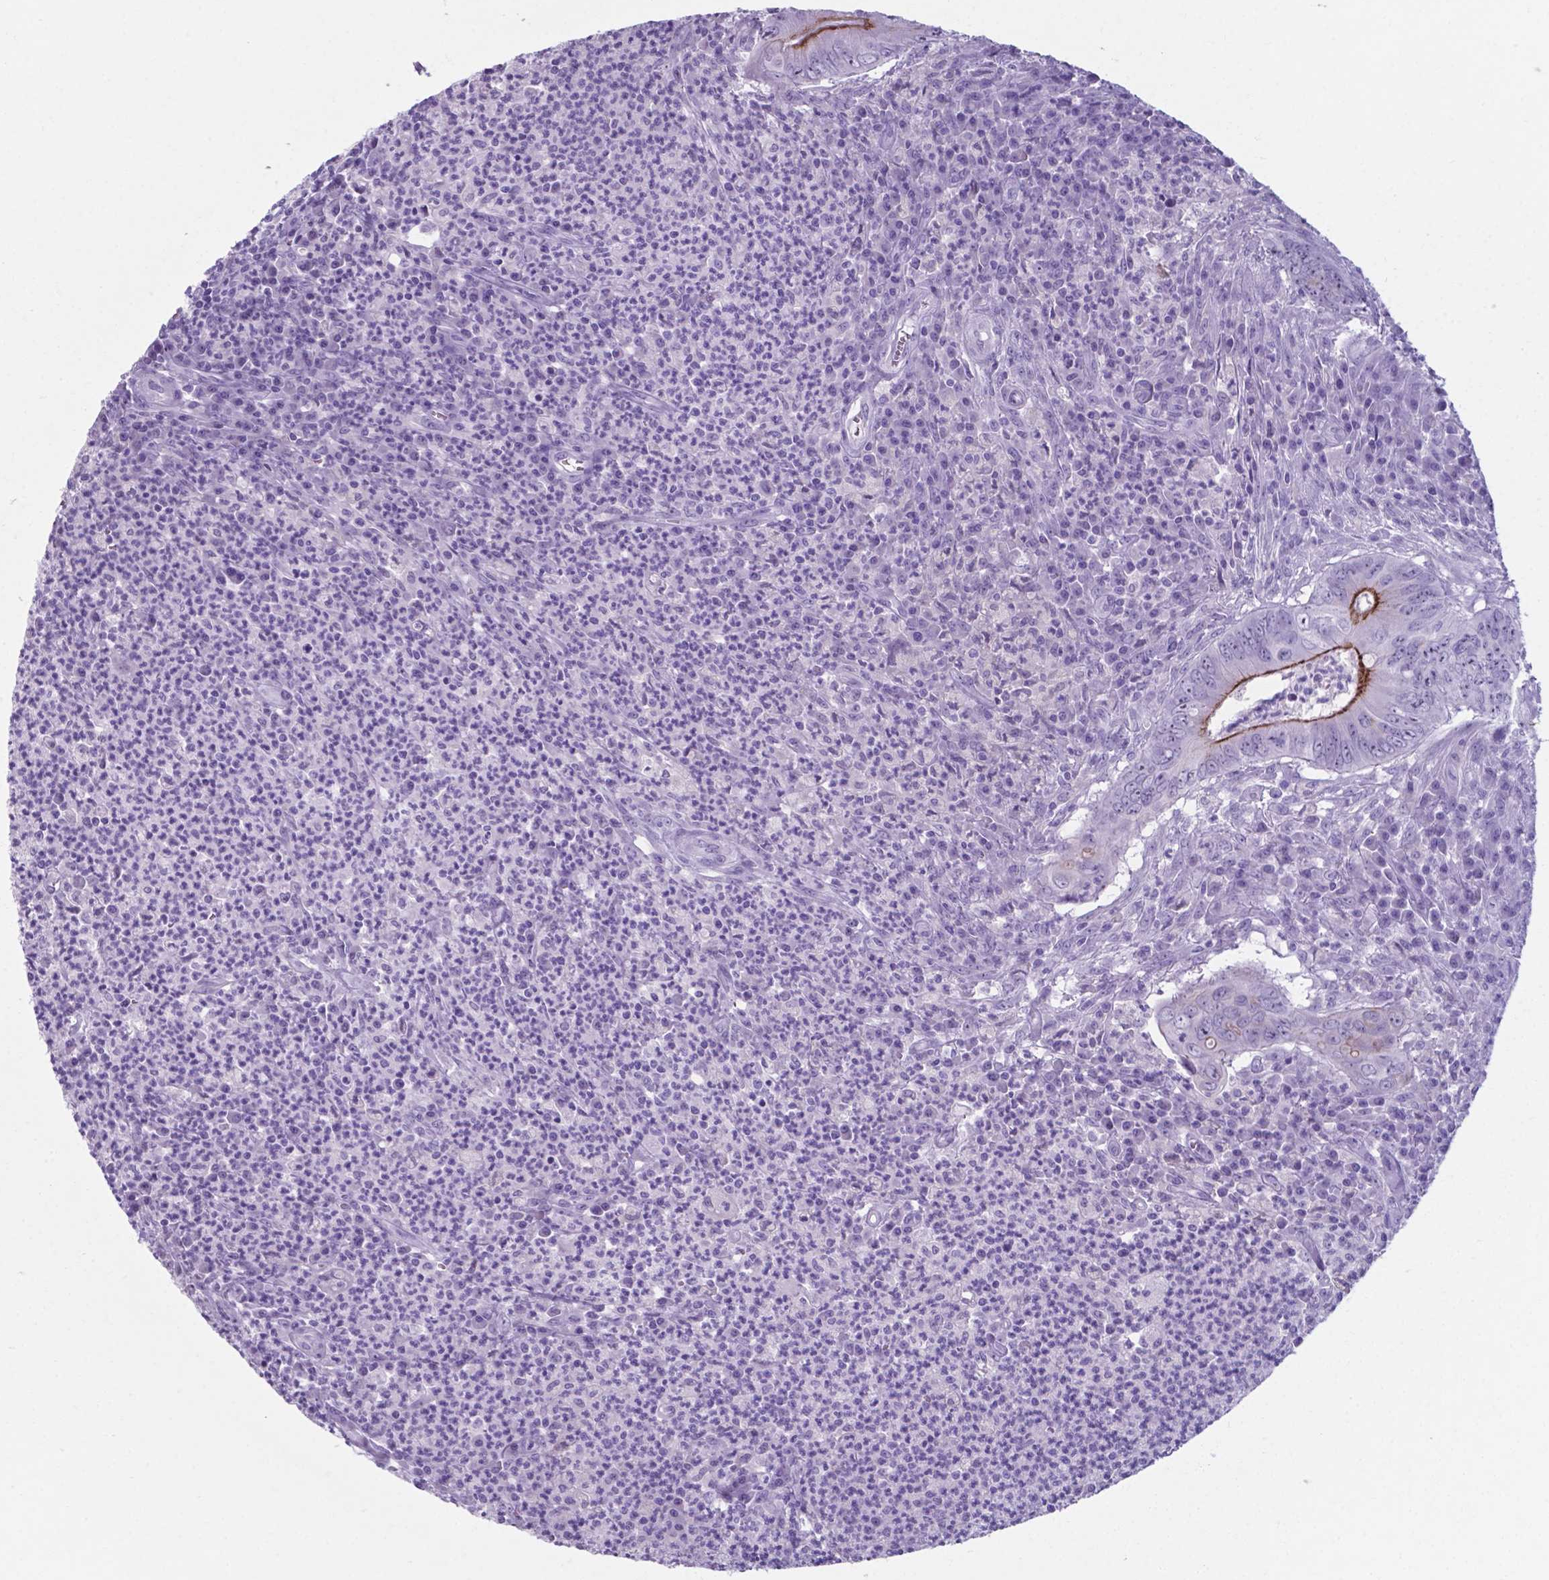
{"staining": {"intensity": "strong", "quantity": "<25%", "location": "cytoplasmic/membranous"}, "tissue": "colorectal cancer", "cell_type": "Tumor cells", "image_type": "cancer", "snomed": [{"axis": "morphology", "description": "Adenocarcinoma, NOS"}, {"axis": "topography", "description": "Colon"}], "caption": "Brown immunohistochemical staining in colorectal cancer exhibits strong cytoplasmic/membranous staining in approximately <25% of tumor cells. The staining was performed using DAB to visualize the protein expression in brown, while the nuclei were stained in blue with hematoxylin (Magnification: 20x).", "gene": "AP5B1", "patient": {"sex": "female", "age": 74}}